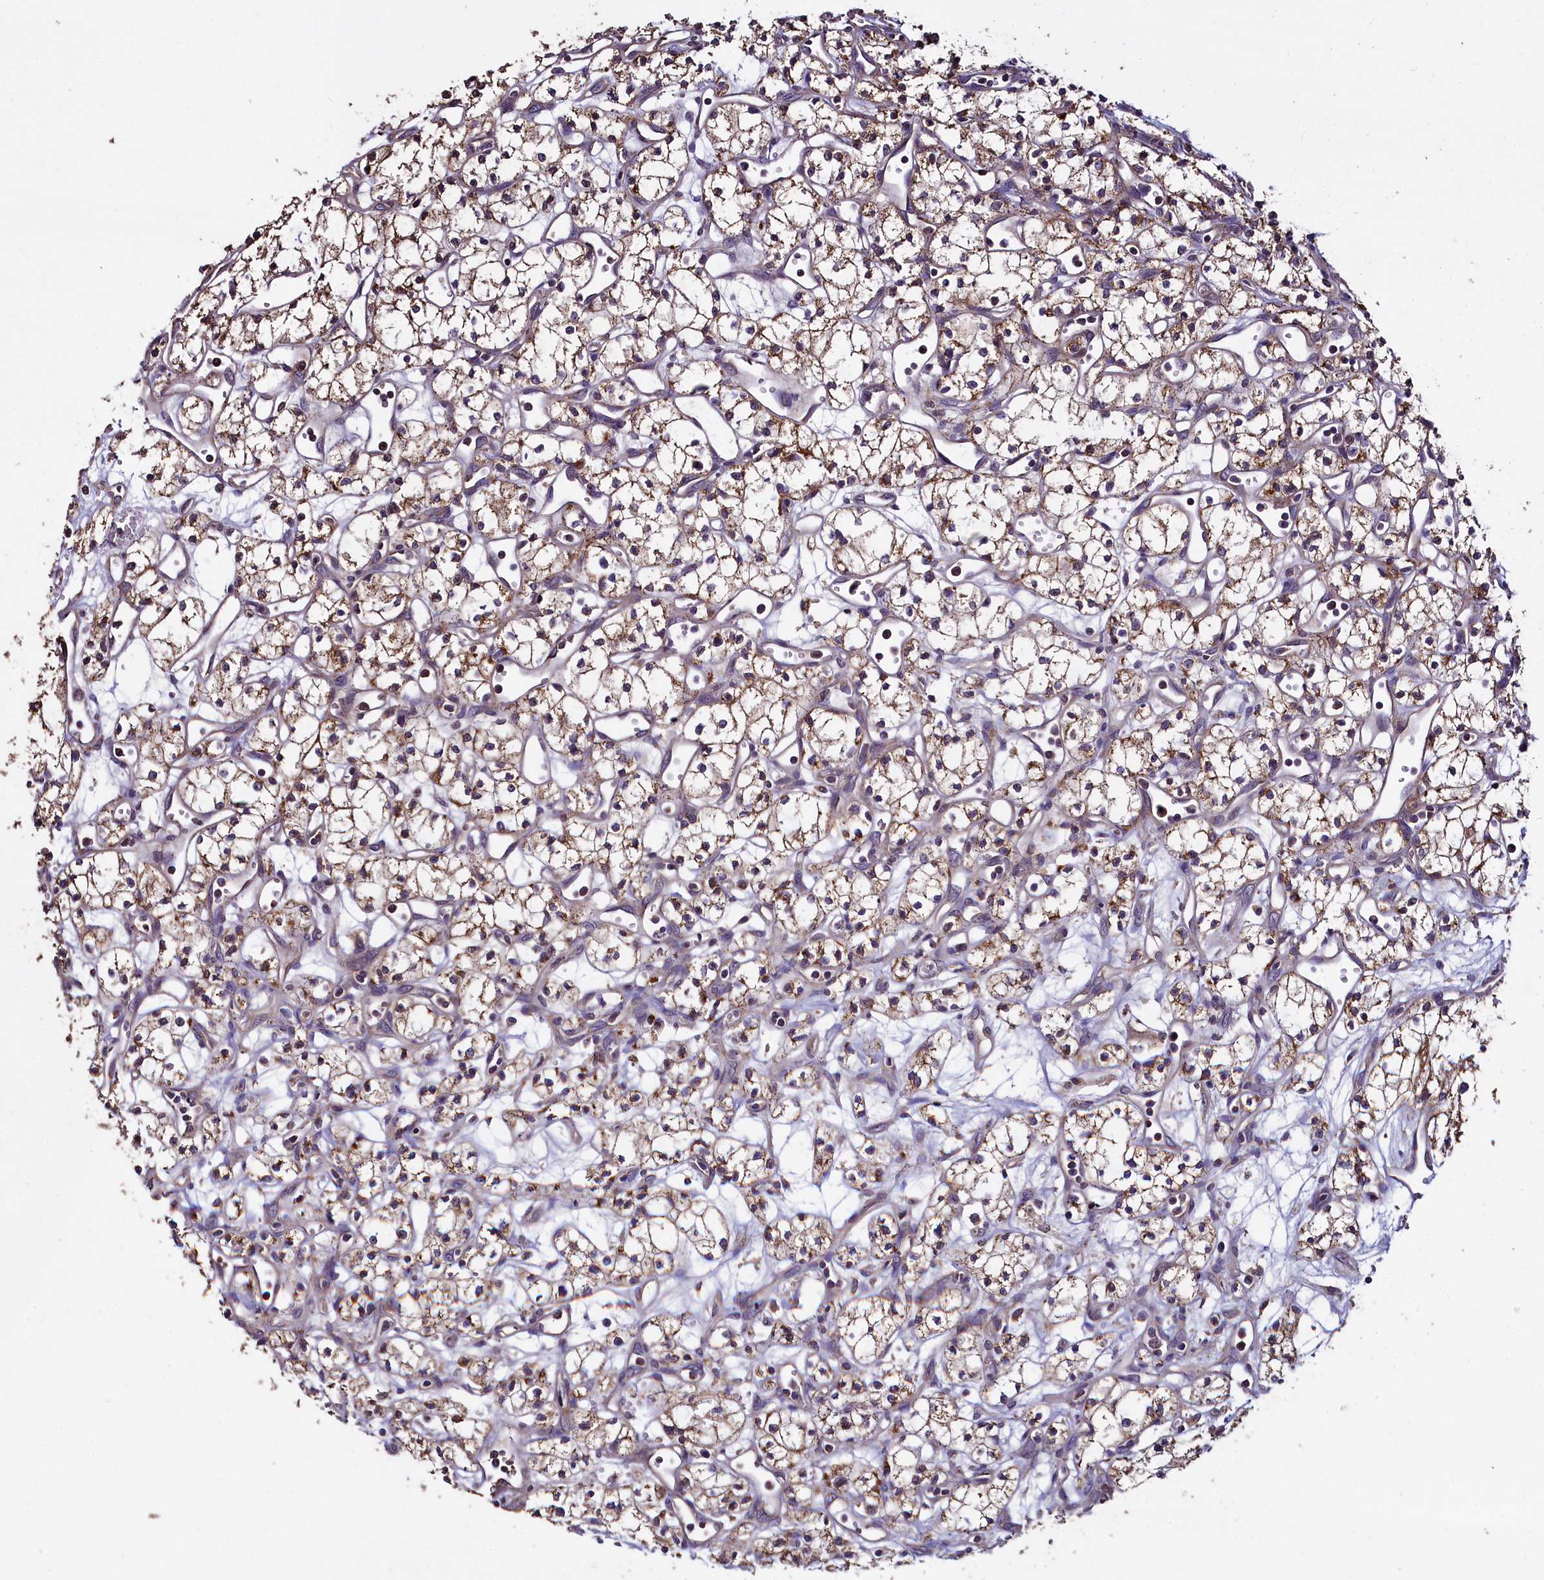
{"staining": {"intensity": "weak", "quantity": ">75%", "location": "cytoplasmic/membranous"}, "tissue": "renal cancer", "cell_type": "Tumor cells", "image_type": "cancer", "snomed": [{"axis": "morphology", "description": "Adenocarcinoma, NOS"}, {"axis": "topography", "description": "Kidney"}], "caption": "Adenocarcinoma (renal) was stained to show a protein in brown. There is low levels of weak cytoplasmic/membranous positivity in approximately >75% of tumor cells.", "gene": "COQ9", "patient": {"sex": "male", "age": 59}}